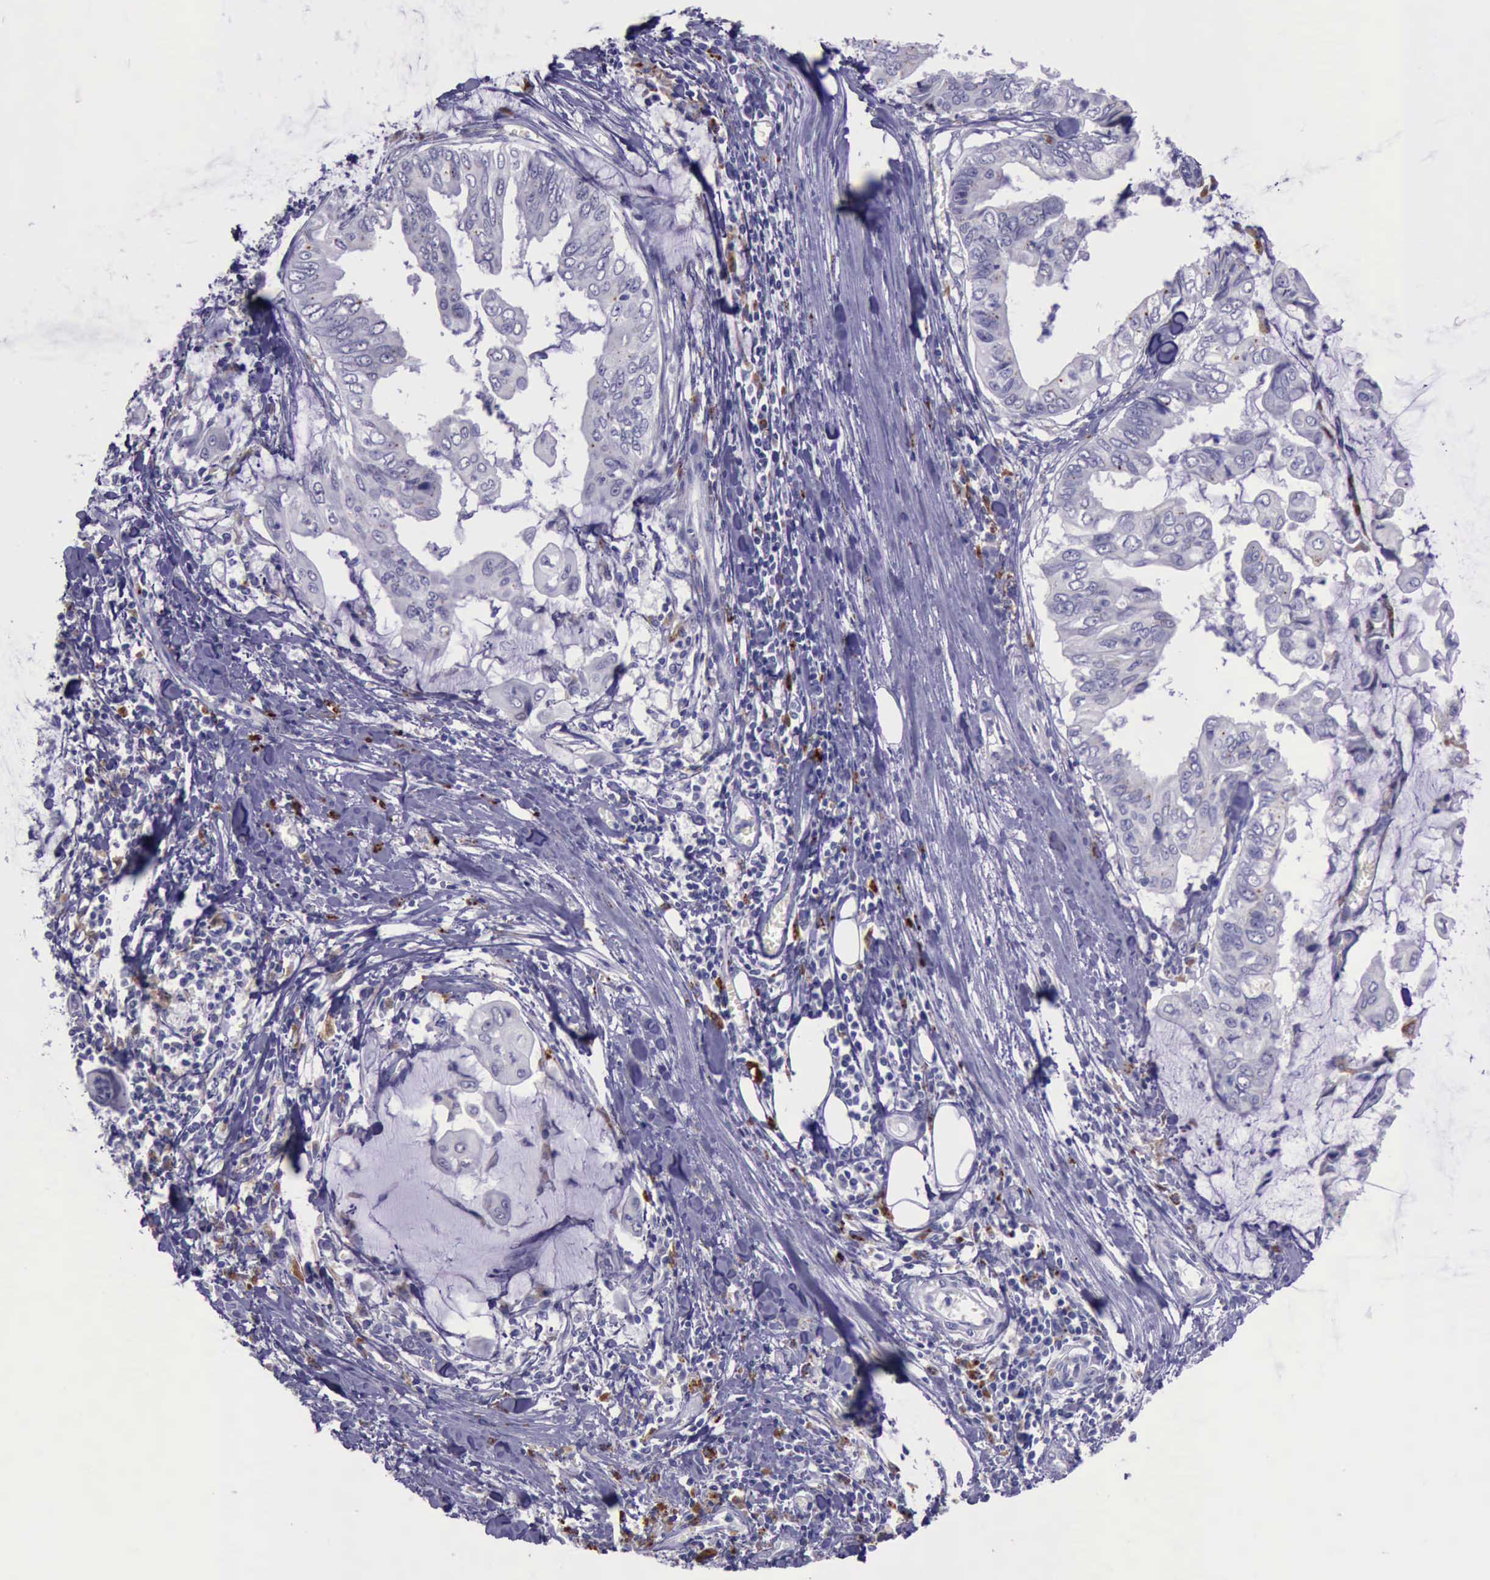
{"staining": {"intensity": "negative", "quantity": "none", "location": "none"}, "tissue": "stomach cancer", "cell_type": "Tumor cells", "image_type": "cancer", "snomed": [{"axis": "morphology", "description": "Adenocarcinoma, NOS"}, {"axis": "topography", "description": "Stomach, upper"}], "caption": "High magnification brightfield microscopy of adenocarcinoma (stomach) stained with DAB (brown) and counterstained with hematoxylin (blue): tumor cells show no significant expression. (Immunohistochemistry, brightfield microscopy, high magnification).", "gene": "GLA", "patient": {"sex": "male", "age": 80}}